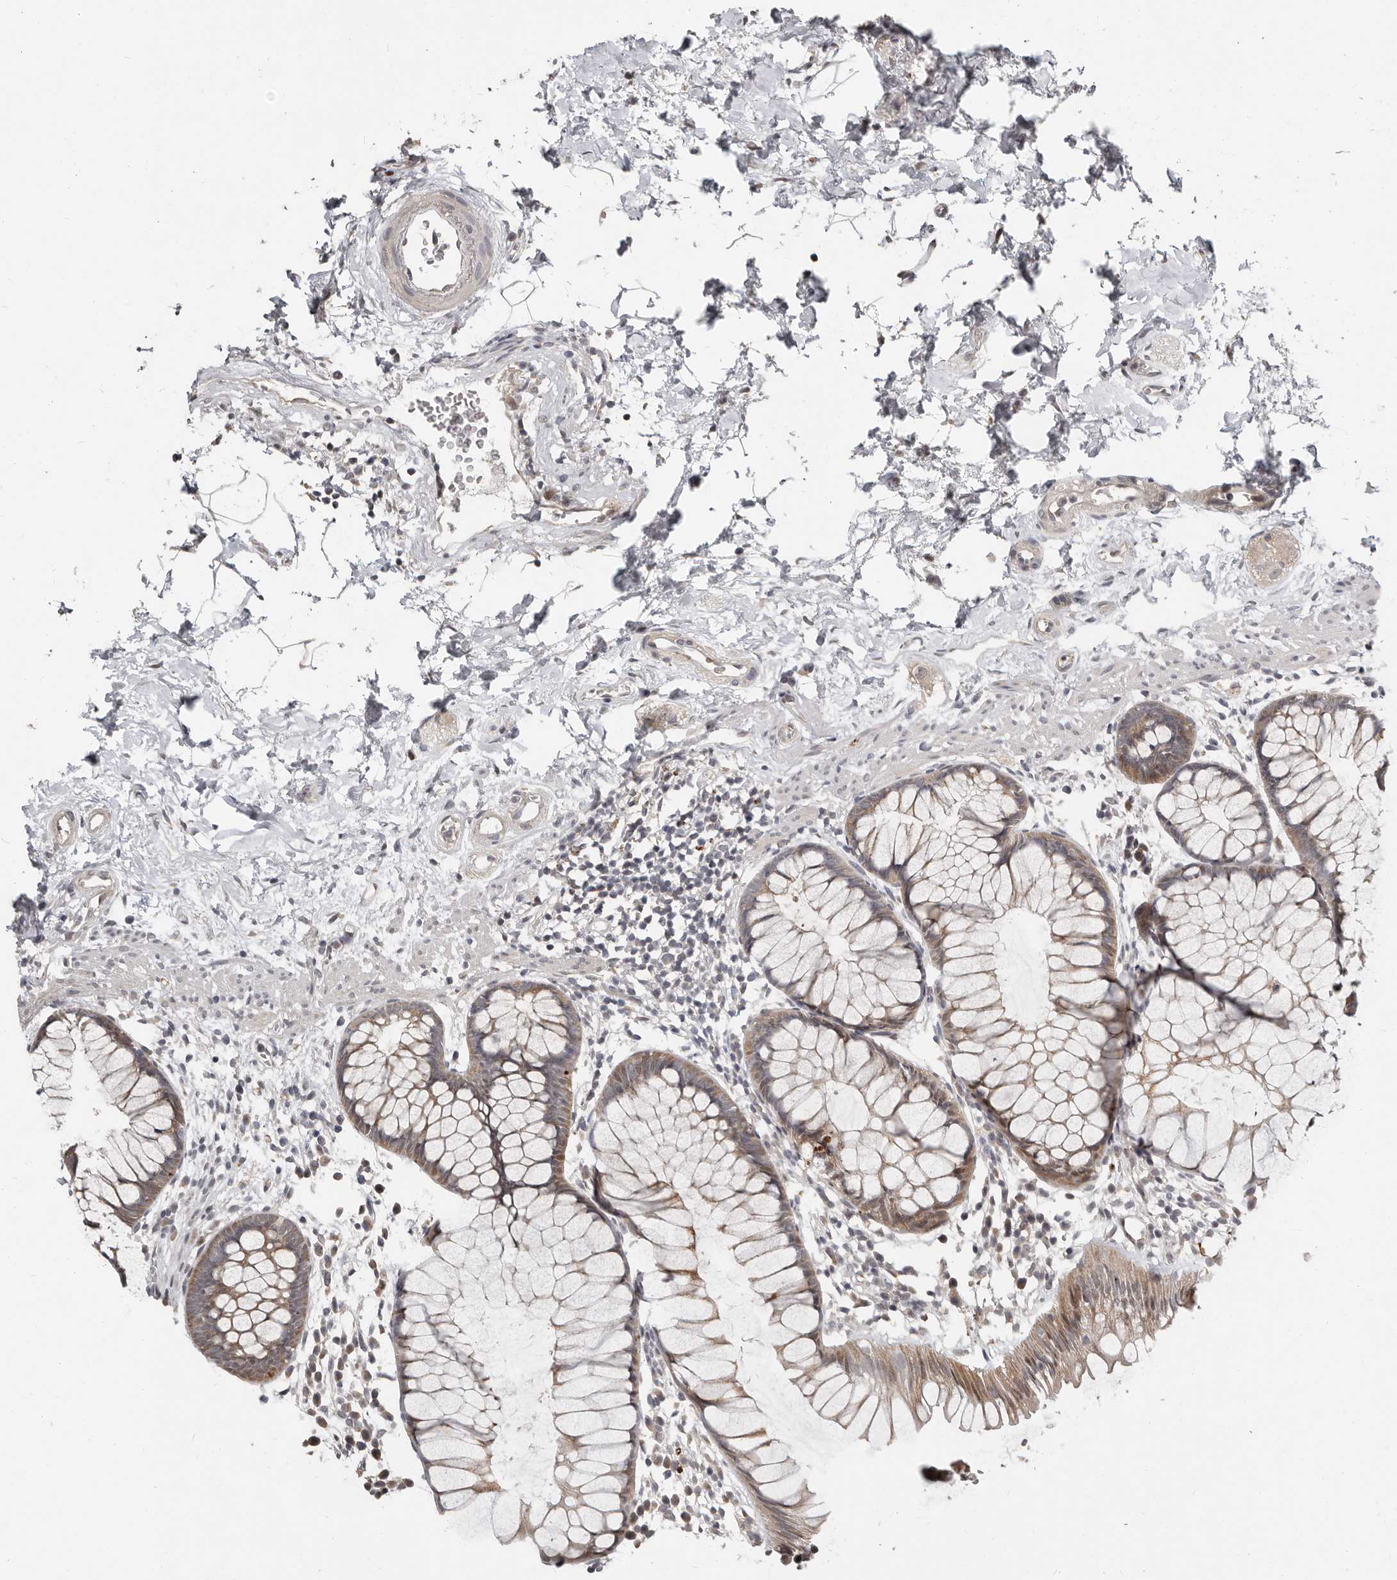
{"staining": {"intensity": "weak", "quantity": ">75%", "location": "cytoplasmic/membranous,nuclear"}, "tissue": "rectum", "cell_type": "Glandular cells", "image_type": "normal", "snomed": [{"axis": "morphology", "description": "Normal tissue, NOS"}, {"axis": "topography", "description": "Rectum"}], "caption": "Rectum stained for a protein displays weak cytoplasmic/membranous,nuclear positivity in glandular cells.", "gene": "APOL6", "patient": {"sex": "male", "age": 51}}